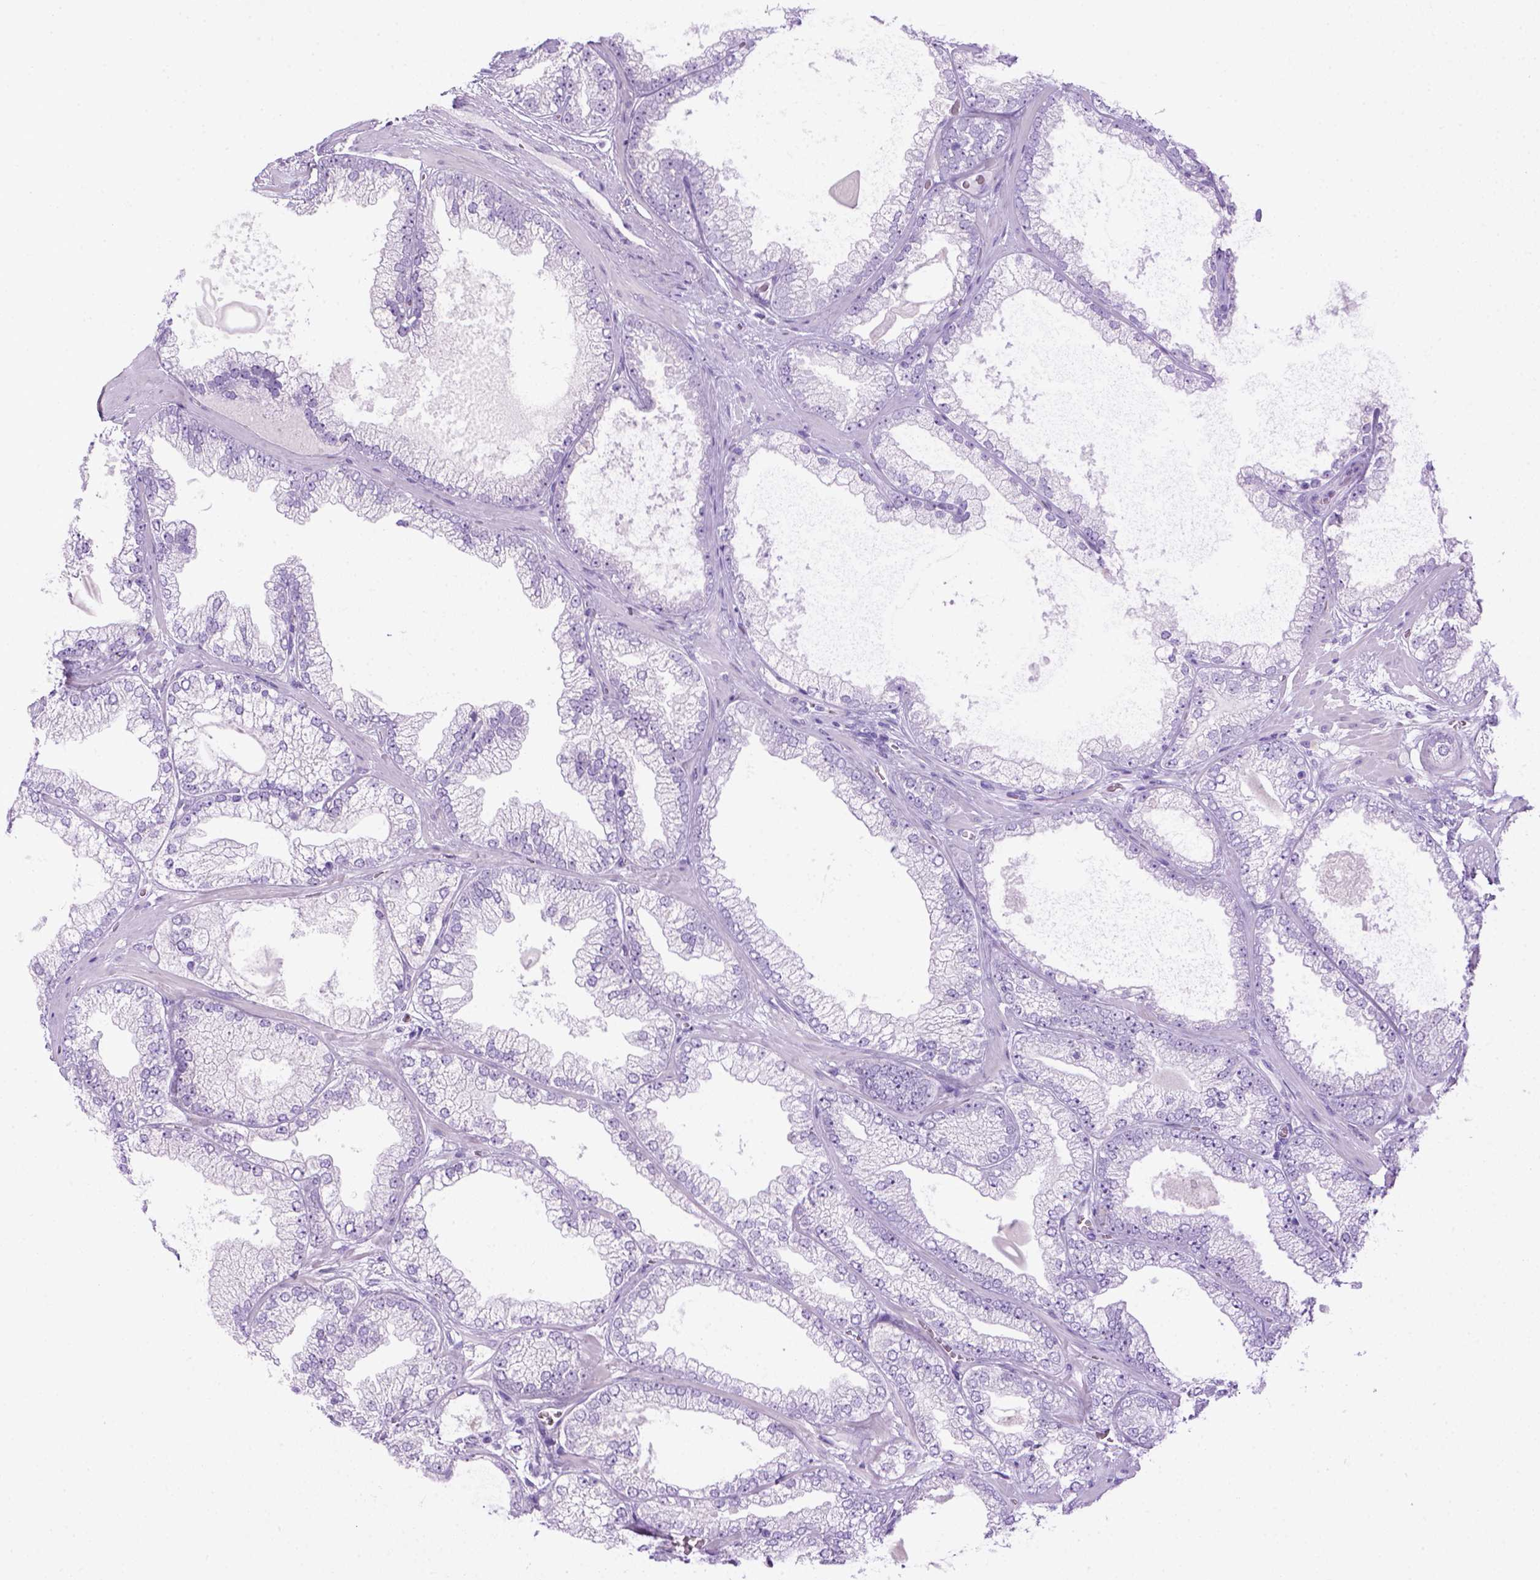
{"staining": {"intensity": "negative", "quantity": "none", "location": "none"}, "tissue": "prostate cancer", "cell_type": "Tumor cells", "image_type": "cancer", "snomed": [{"axis": "morphology", "description": "Adenocarcinoma, Low grade"}, {"axis": "topography", "description": "Prostate"}], "caption": "Tumor cells show no significant protein staining in prostate cancer (low-grade adenocarcinoma).", "gene": "SGCG", "patient": {"sex": "male", "age": 57}}